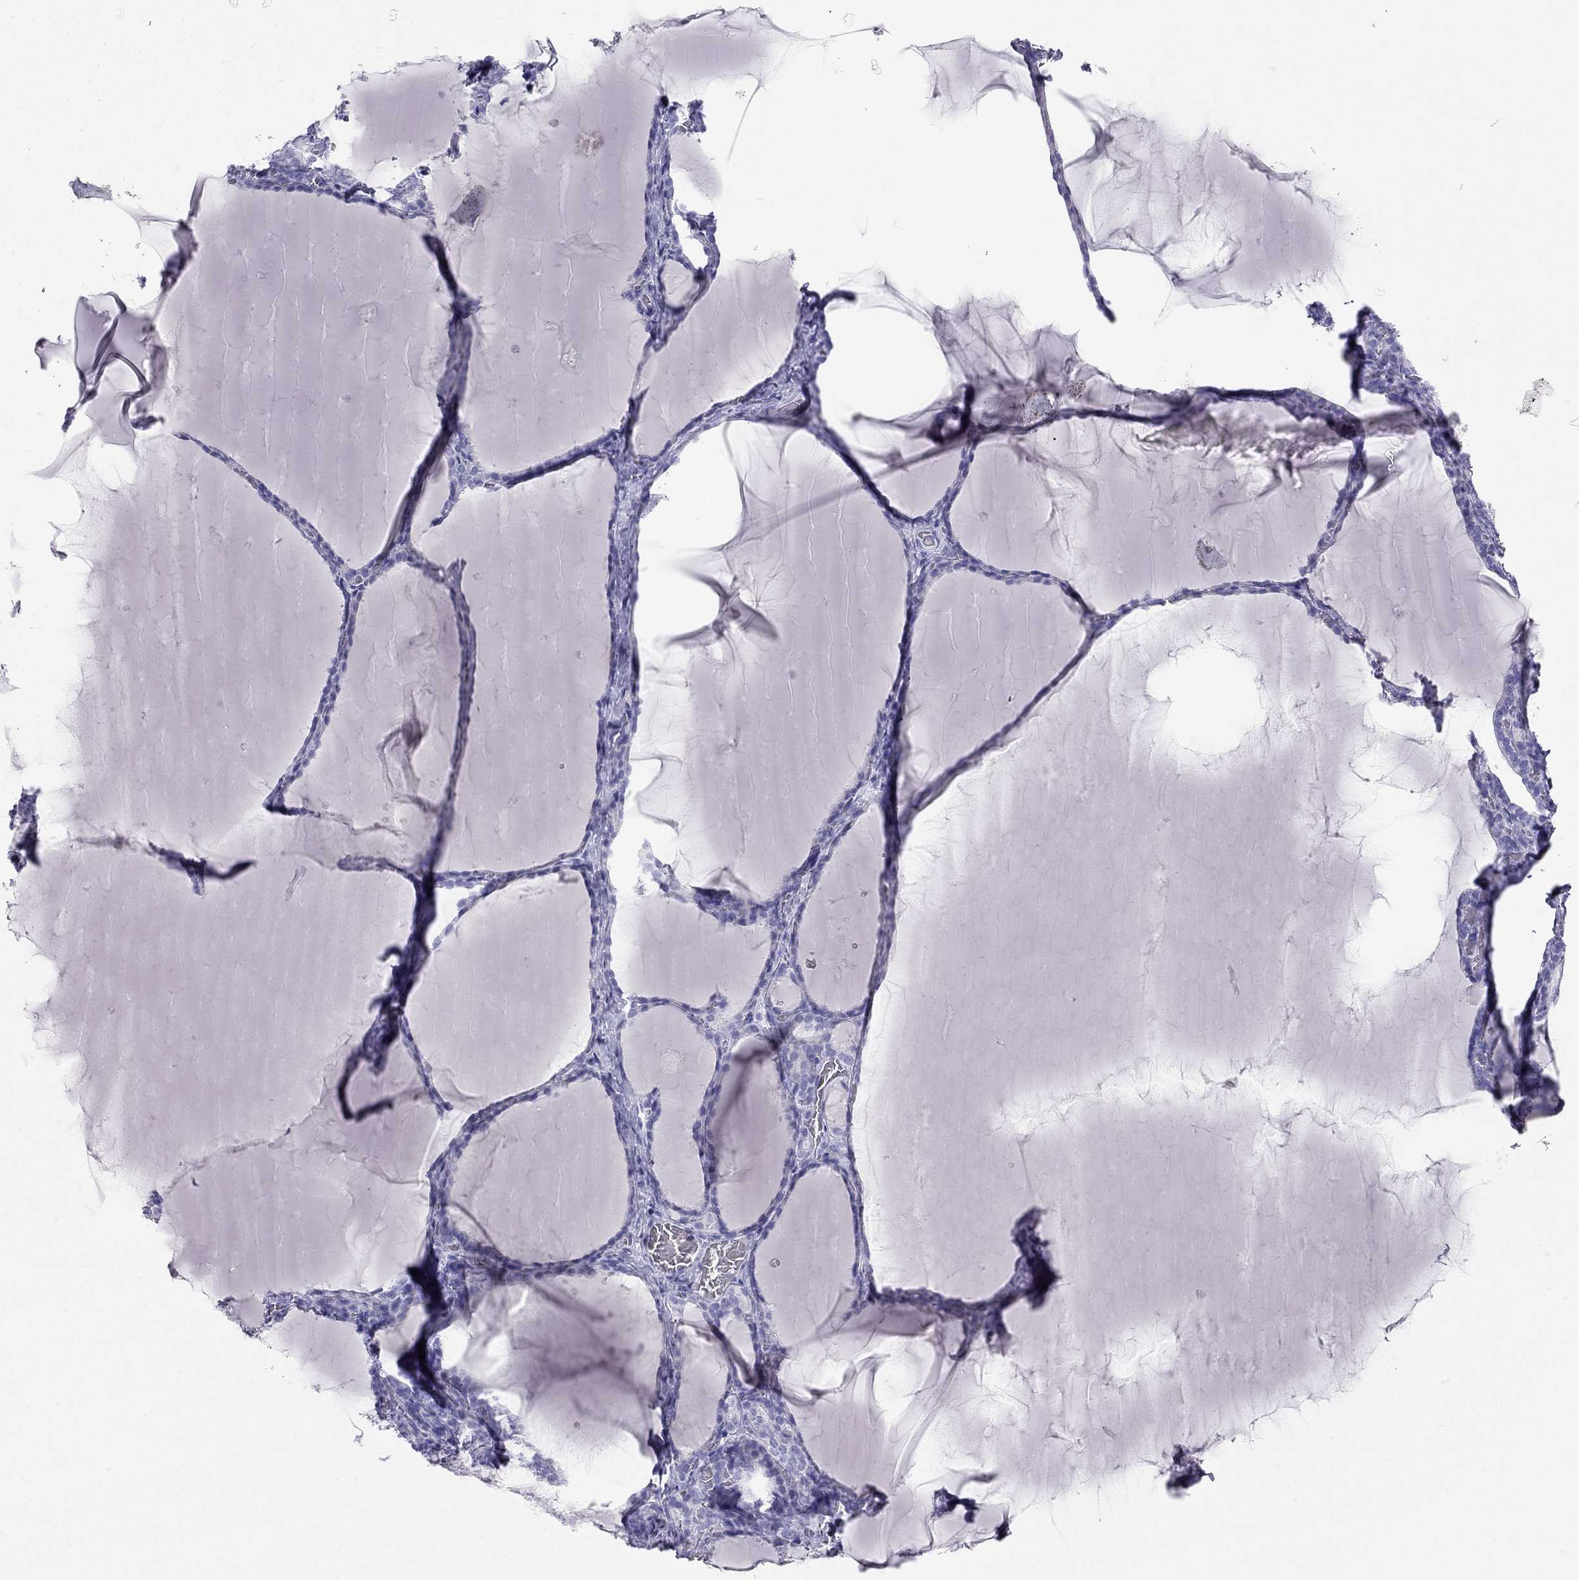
{"staining": {"intensity": "negative", "quantity": "none", "location": "none"}, "tissue": "thyroid gland", "cell_type": "Glandular cells", "image_type": "normal", "snomed": [{"axis": "morphology", "description": "Normal tissue, NOS"}, {"axis": "morphology", "description": "Hyperplasia, NOS"}, {"axis": "topography", "description": "Thyroid gland"}], "caption": "Immunohistochemical staining of normal human thyroid gland demonstrates no significant staining in glandular cells. (Immunohistochemistry (ihc), brightfield microscopy, high magnification).", "gene": "KLRG1", "patient": {"sex": "female", "age": 27}}